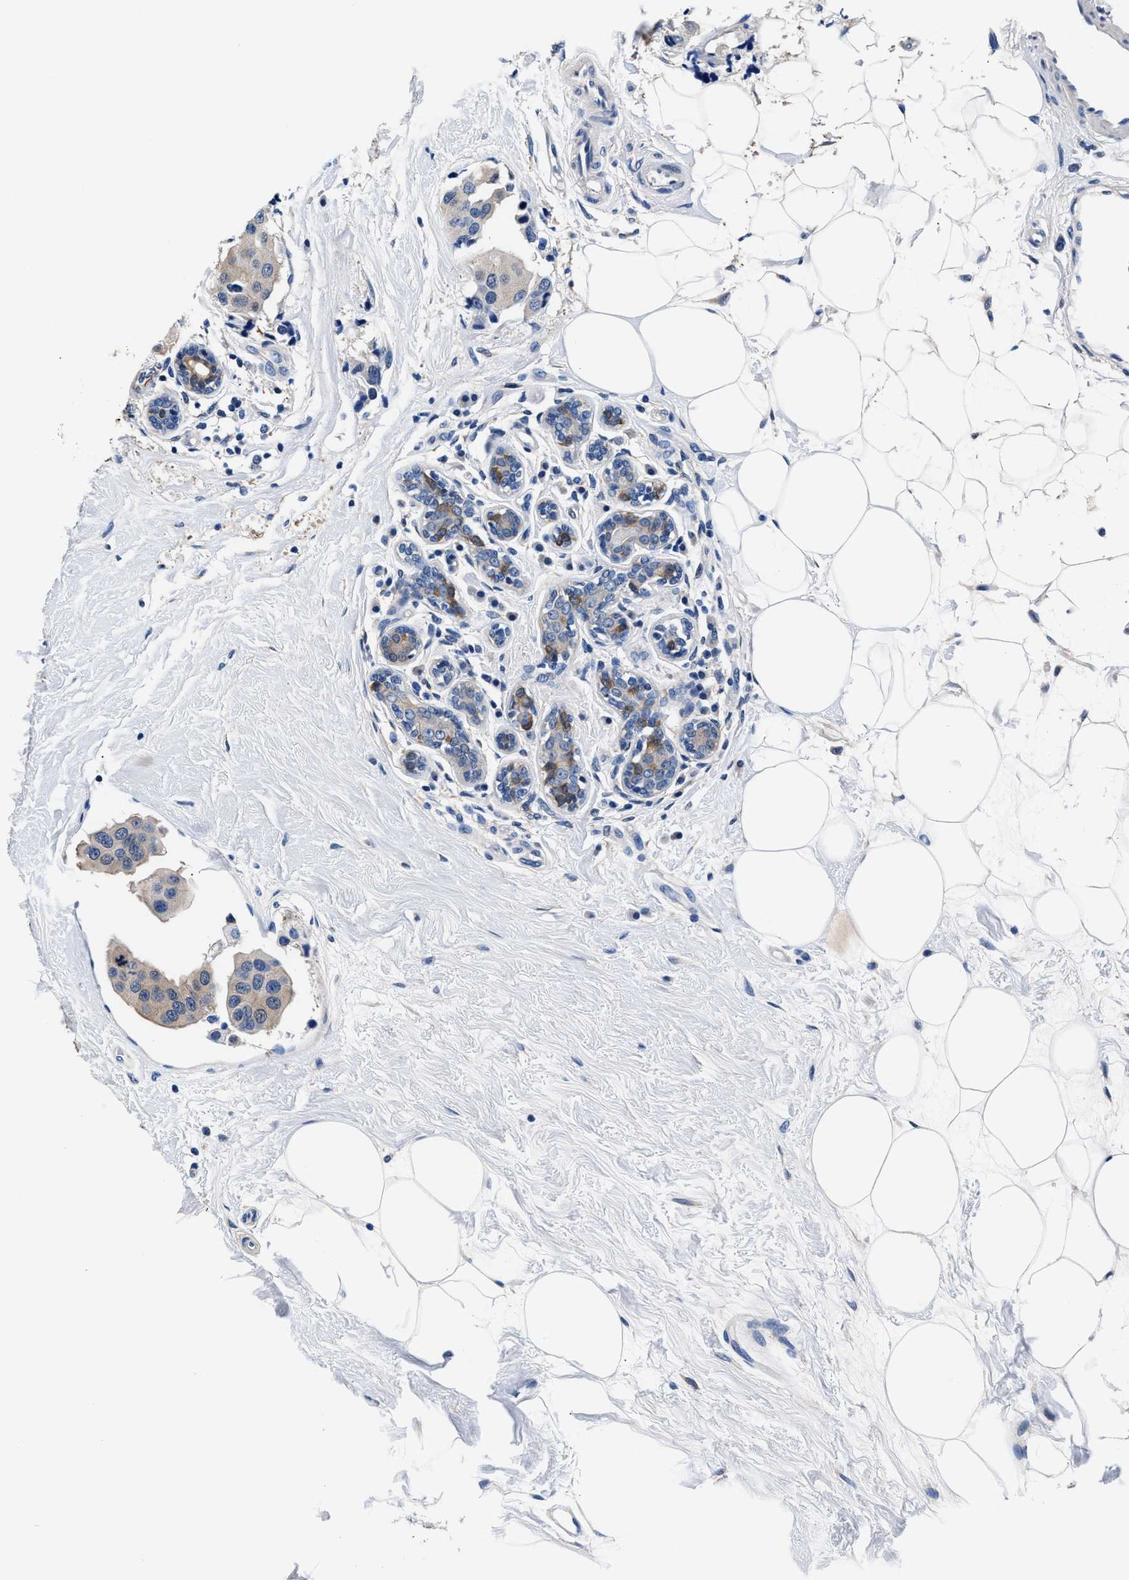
{"staining": {"intensity": "negative", "quantity": "none", "location": "none"}, "tissue": "breast cancer", "cell_type": "Tumor cells", "image_type": "cancer", "snomed": [{"axis": "morphology", "description": "Normal tissue, NOS"}, {"axis": "morphology", "description": "Duct carcinoma"}, {"axis": "topography", "description": "Breast"}], "caption": "This is an immunohistochemistry (IHC) micrograph of human breast invasive ductal carcinoma. There is no expression in tumor cells.", "gene": "GSTM1", "patient": {"sex": "female", "age": 39}}